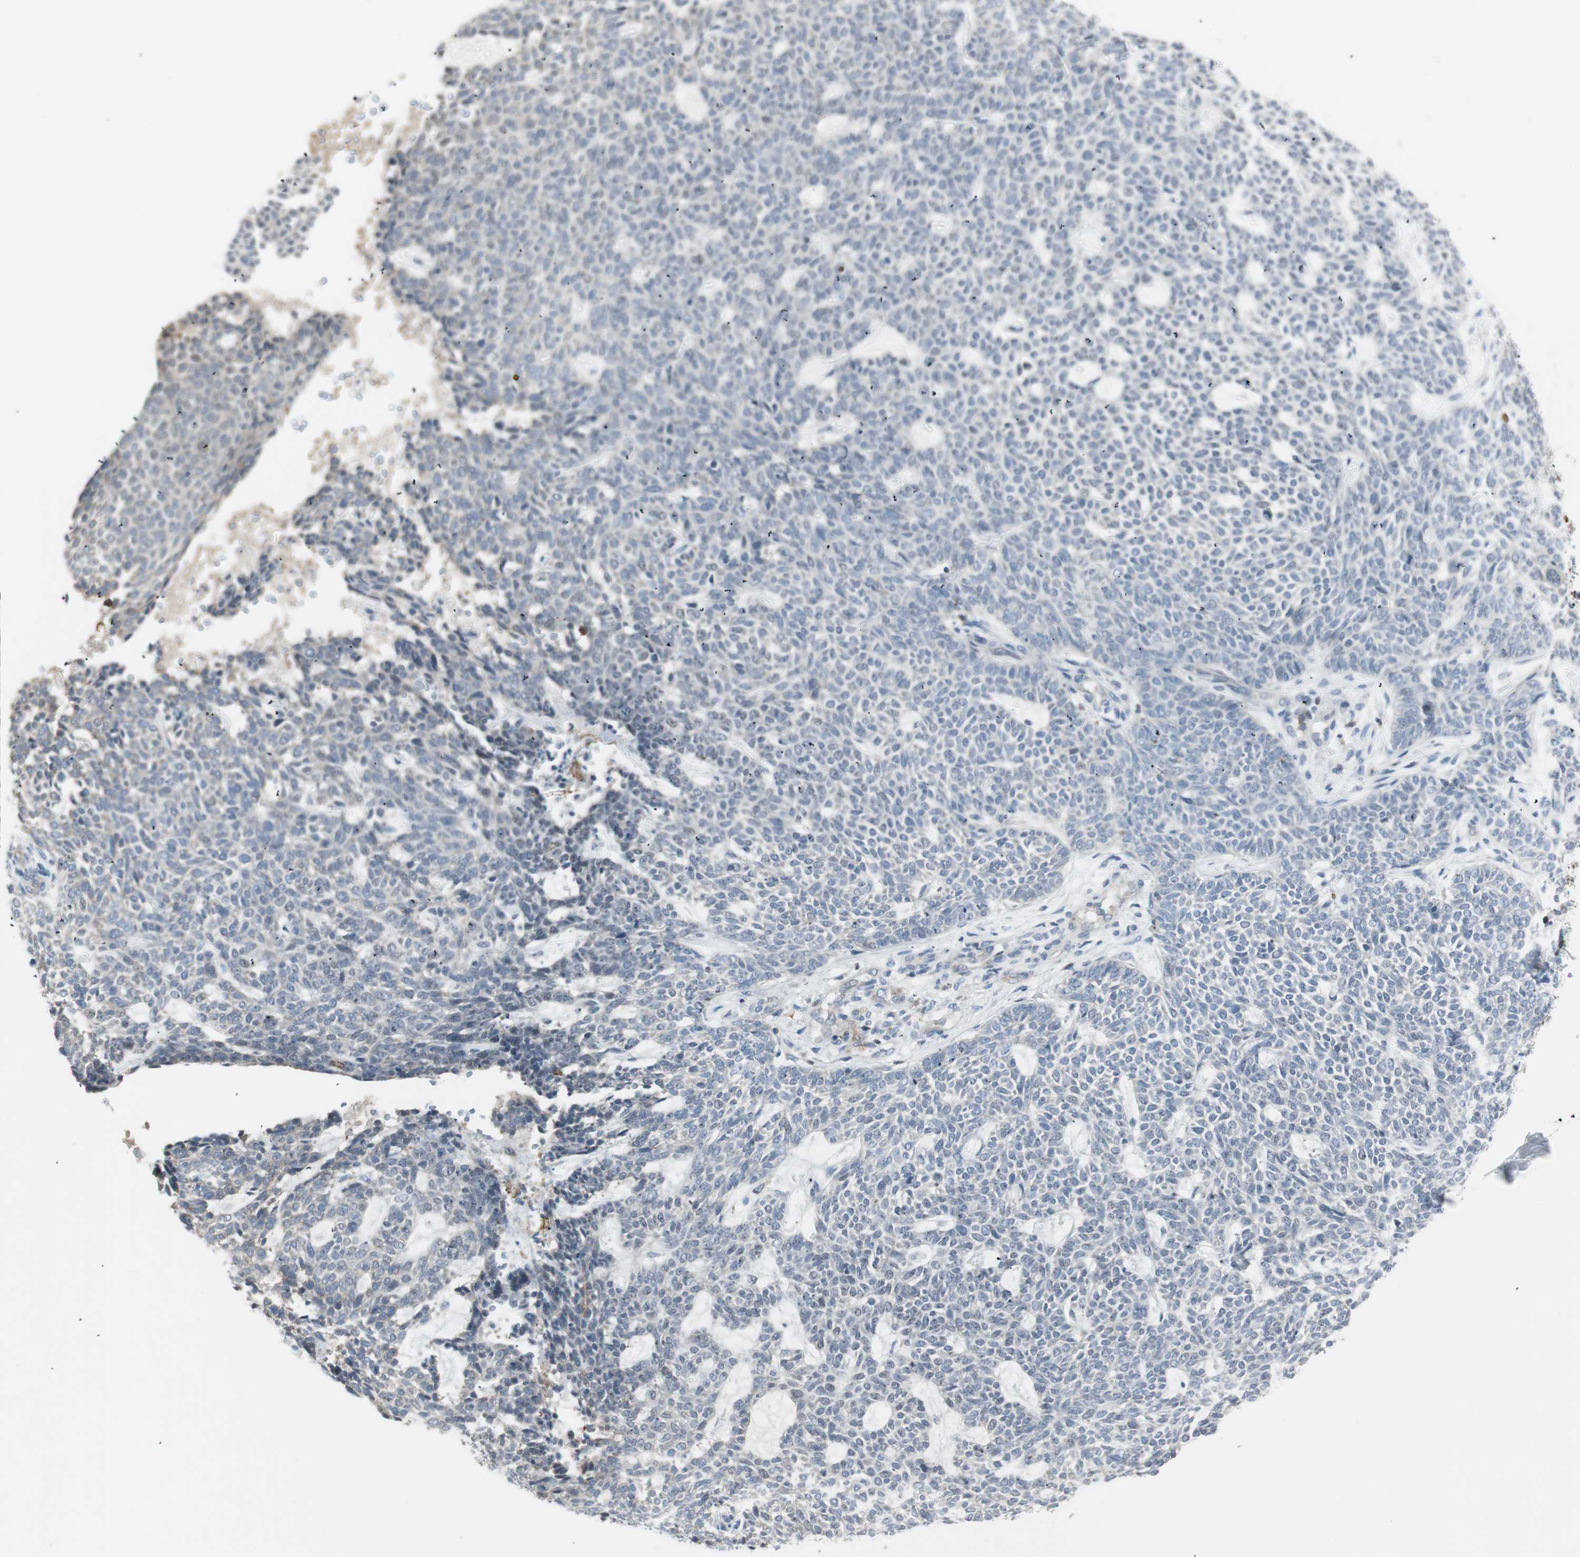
{"staining": {"intensity": "negative", "quantity": "none", "location": "none"}, "tissue": "skin cancer", "cell_type": "Tumor cells", "image_type": "cancer", "snomed": [{"axis": "morphology", "description": "Basal cell carcinoma"}, {"axis": "topography", "description": "Skin"}], "caption": "Tumor cells show no significant expression in skin basal cell carcinoma.", "gene": "MAP4K4", "patient": {"sex": "male", "age": 87}}